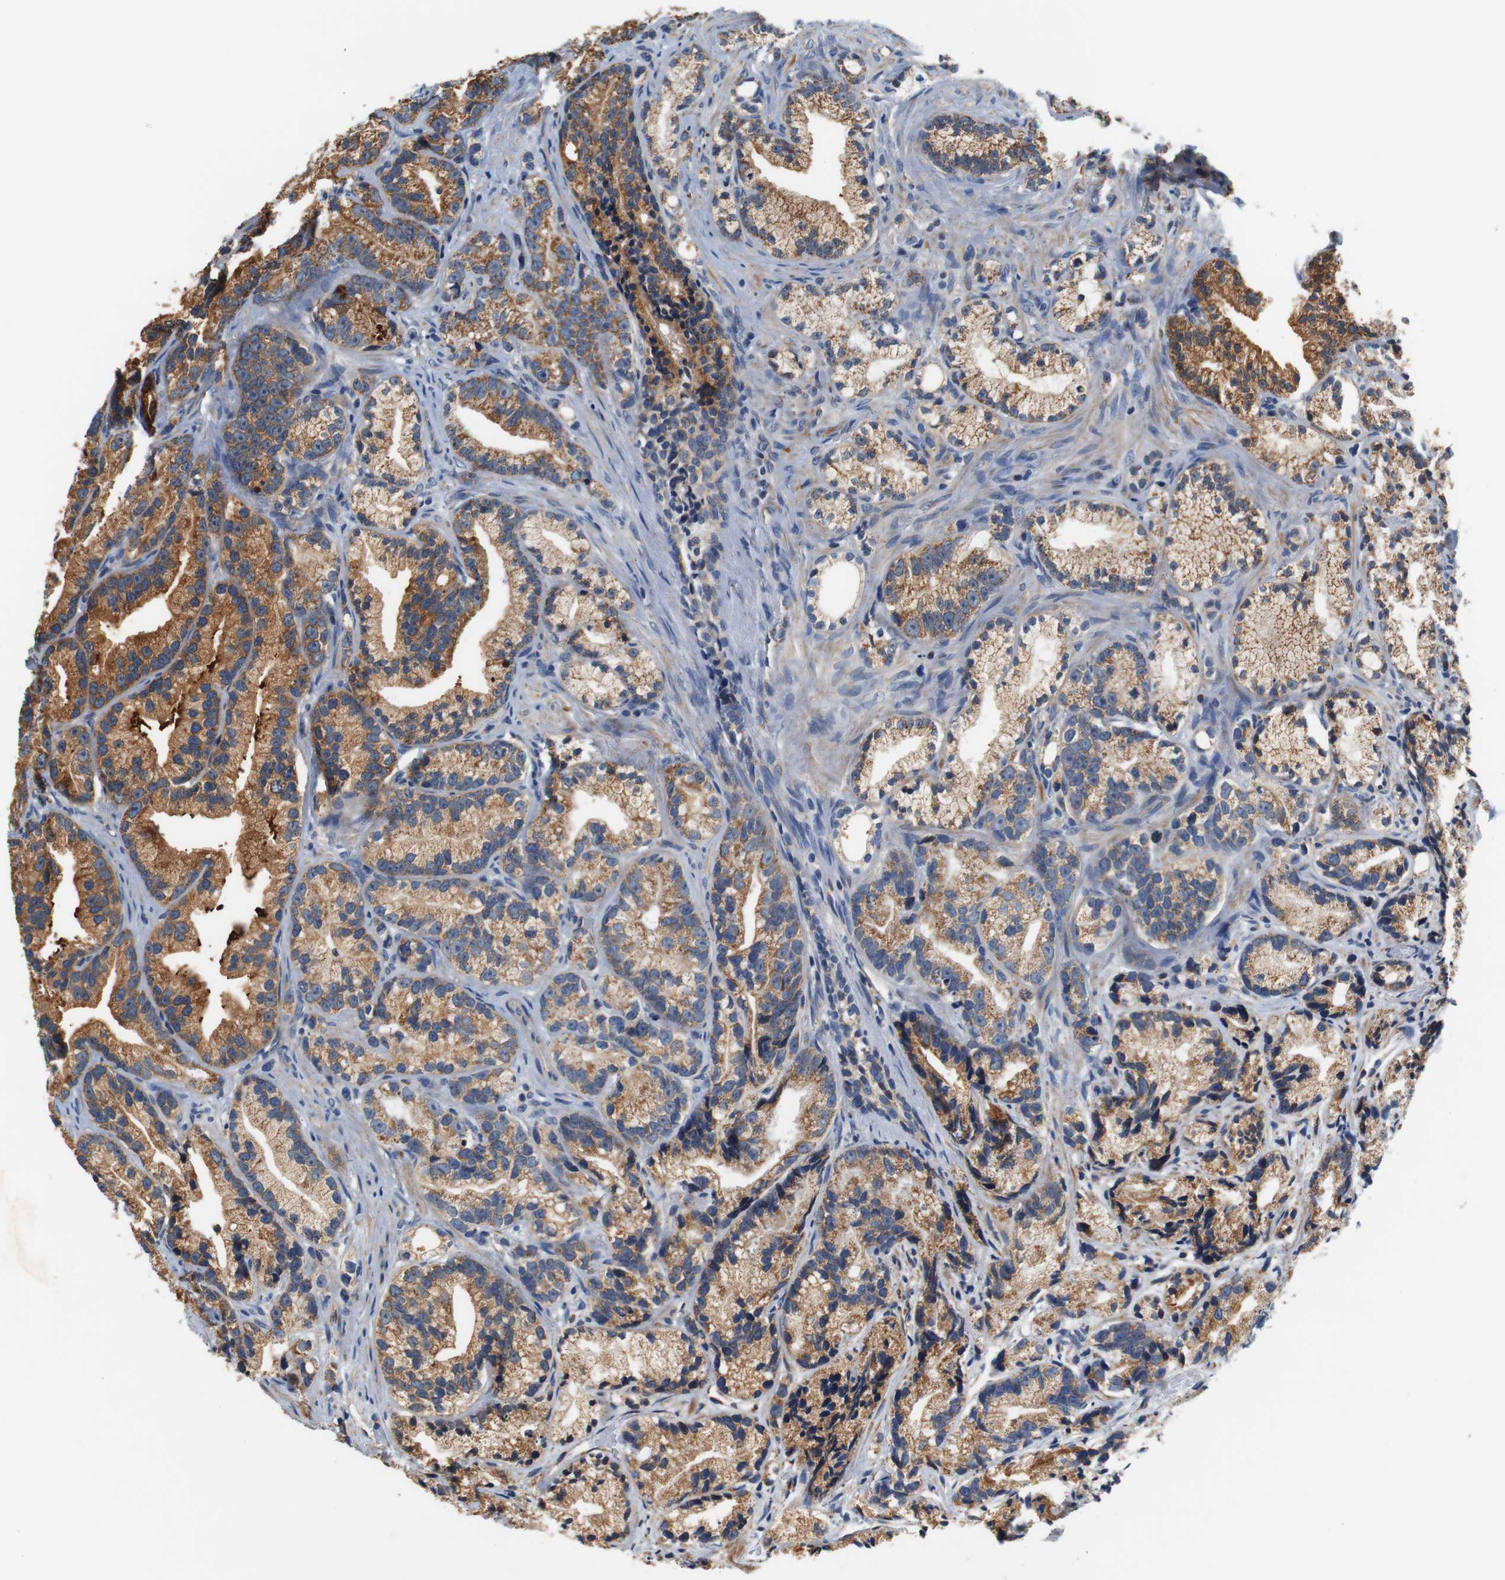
{"staining": {"intensity": "moderate", "quantity": ">75%", "location": "cytoplasmic/membranous"}, "tissue": "prostate cancer", "cell_type": "Tumor cells", "image_type": "cancer", "snomed": [{"axis": "morphology", "description": "Adenocarcinoma, Low grade"}, {"axis": "topography", "description": "Prostate"}], "caption": "High-power microscopy captured an IHC histopathology image of prostate adenocarcinoma (low-grade), revealing moderate cytoplasmic/membranous positivity in approximately >75% of tumor cells.", "gene": "LRP4", "patient": {"sex": "male", "age": 89}}